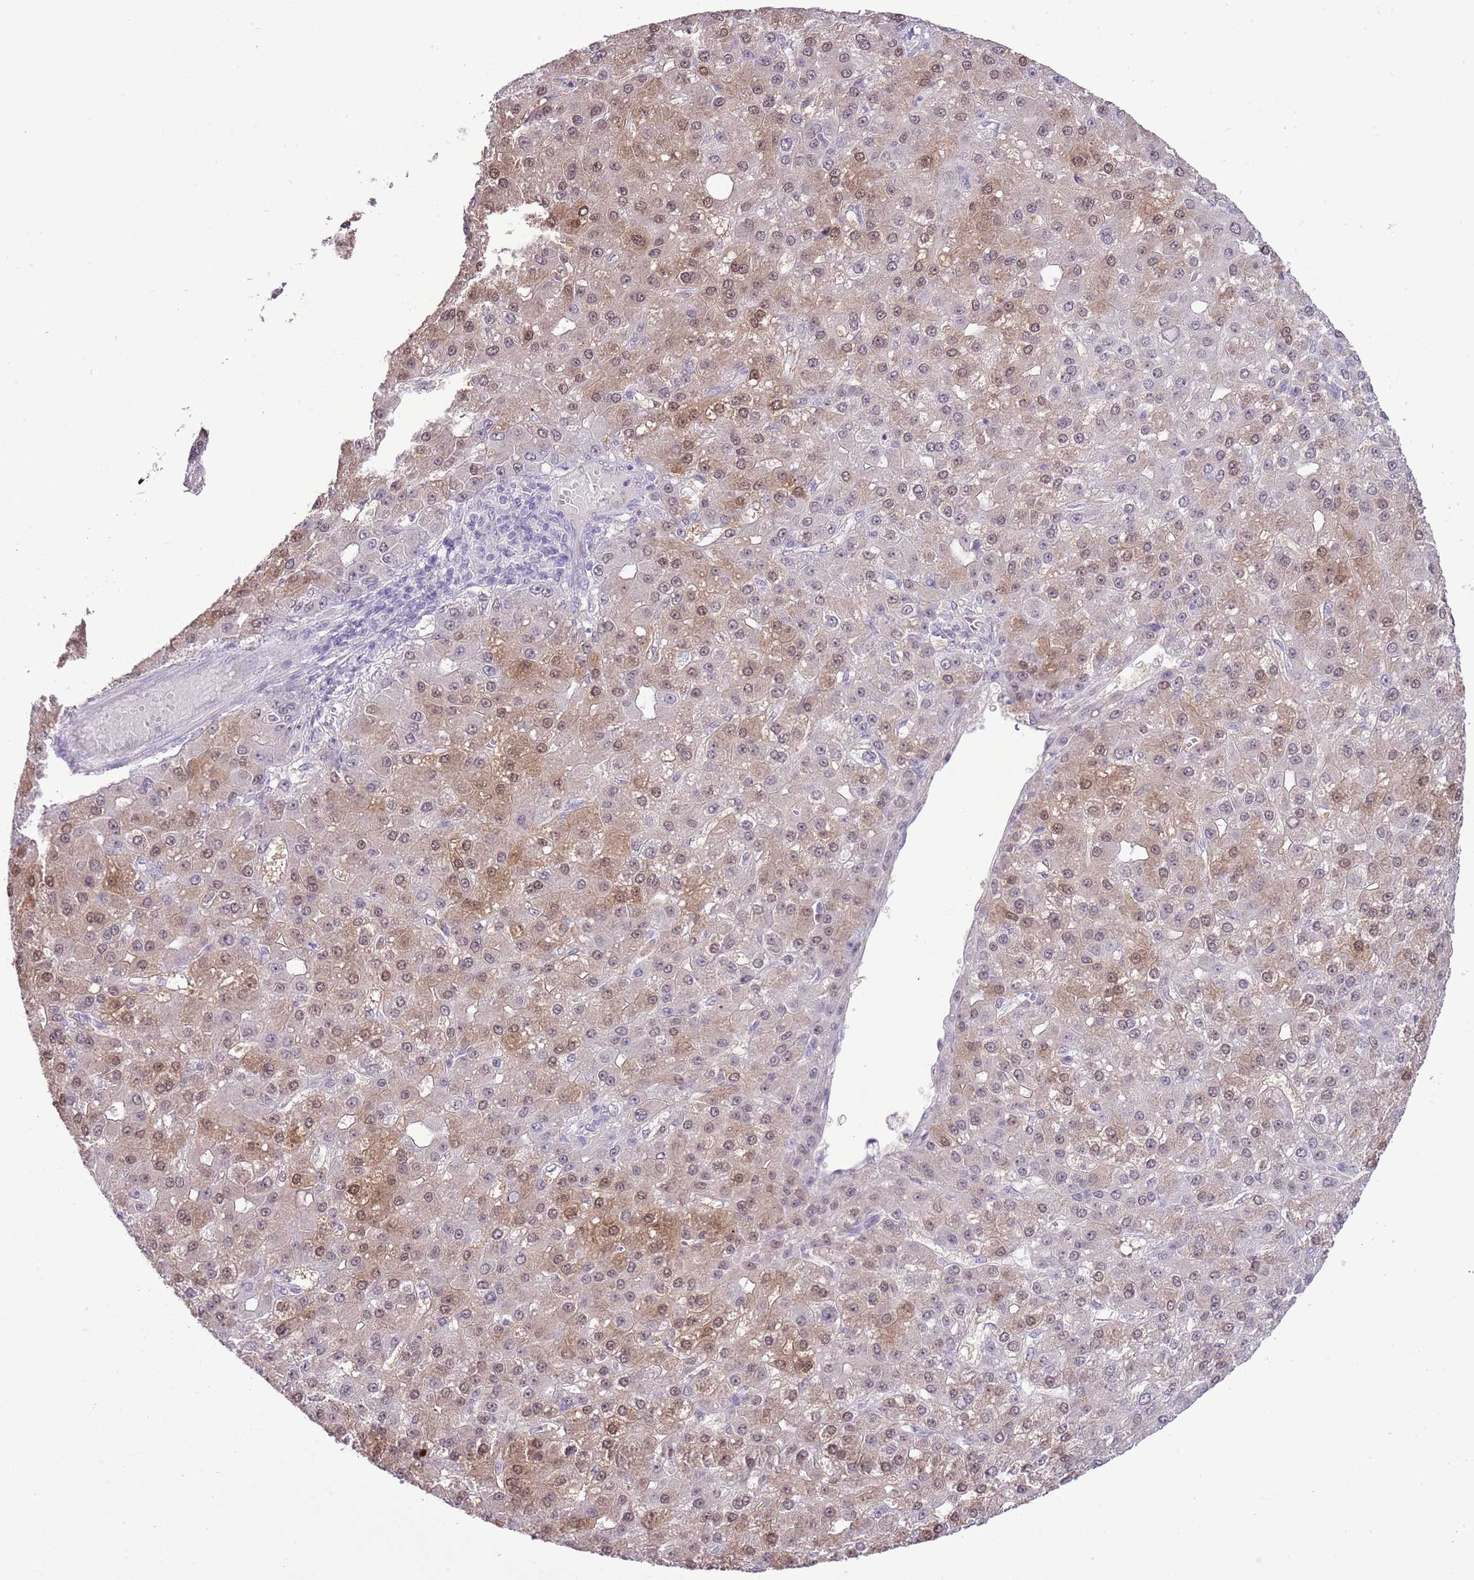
{"staining": {"intensity": "moderate", "quantity": "25%-75%", "location": "cytoplasmic/membranous,nuclear"}, "tissue": "liver cancer", "cell_type": "Tumor cells", "image_type": "cancer", "snomed": [{"axis": "morphology", "description": "Carcinoma, Hepatocellular, NOS"}, {"axis": "topography", "description": "Liver"}], "caption": "Hepatocellular carcinoma (liver) was stained to show a protein in brown. There is medium levels of moderate cytoplasmic/membranous and nuclear expression in about 25%-75% of tumor cells. Using DAB (3,3'-diaminobenzidine) (brown) and hematoxylin (blue) stains, captured at high magnification using brightfield microscopy.", "gene": "MIDN", "patient": {"sex": "male", "age": 67}}